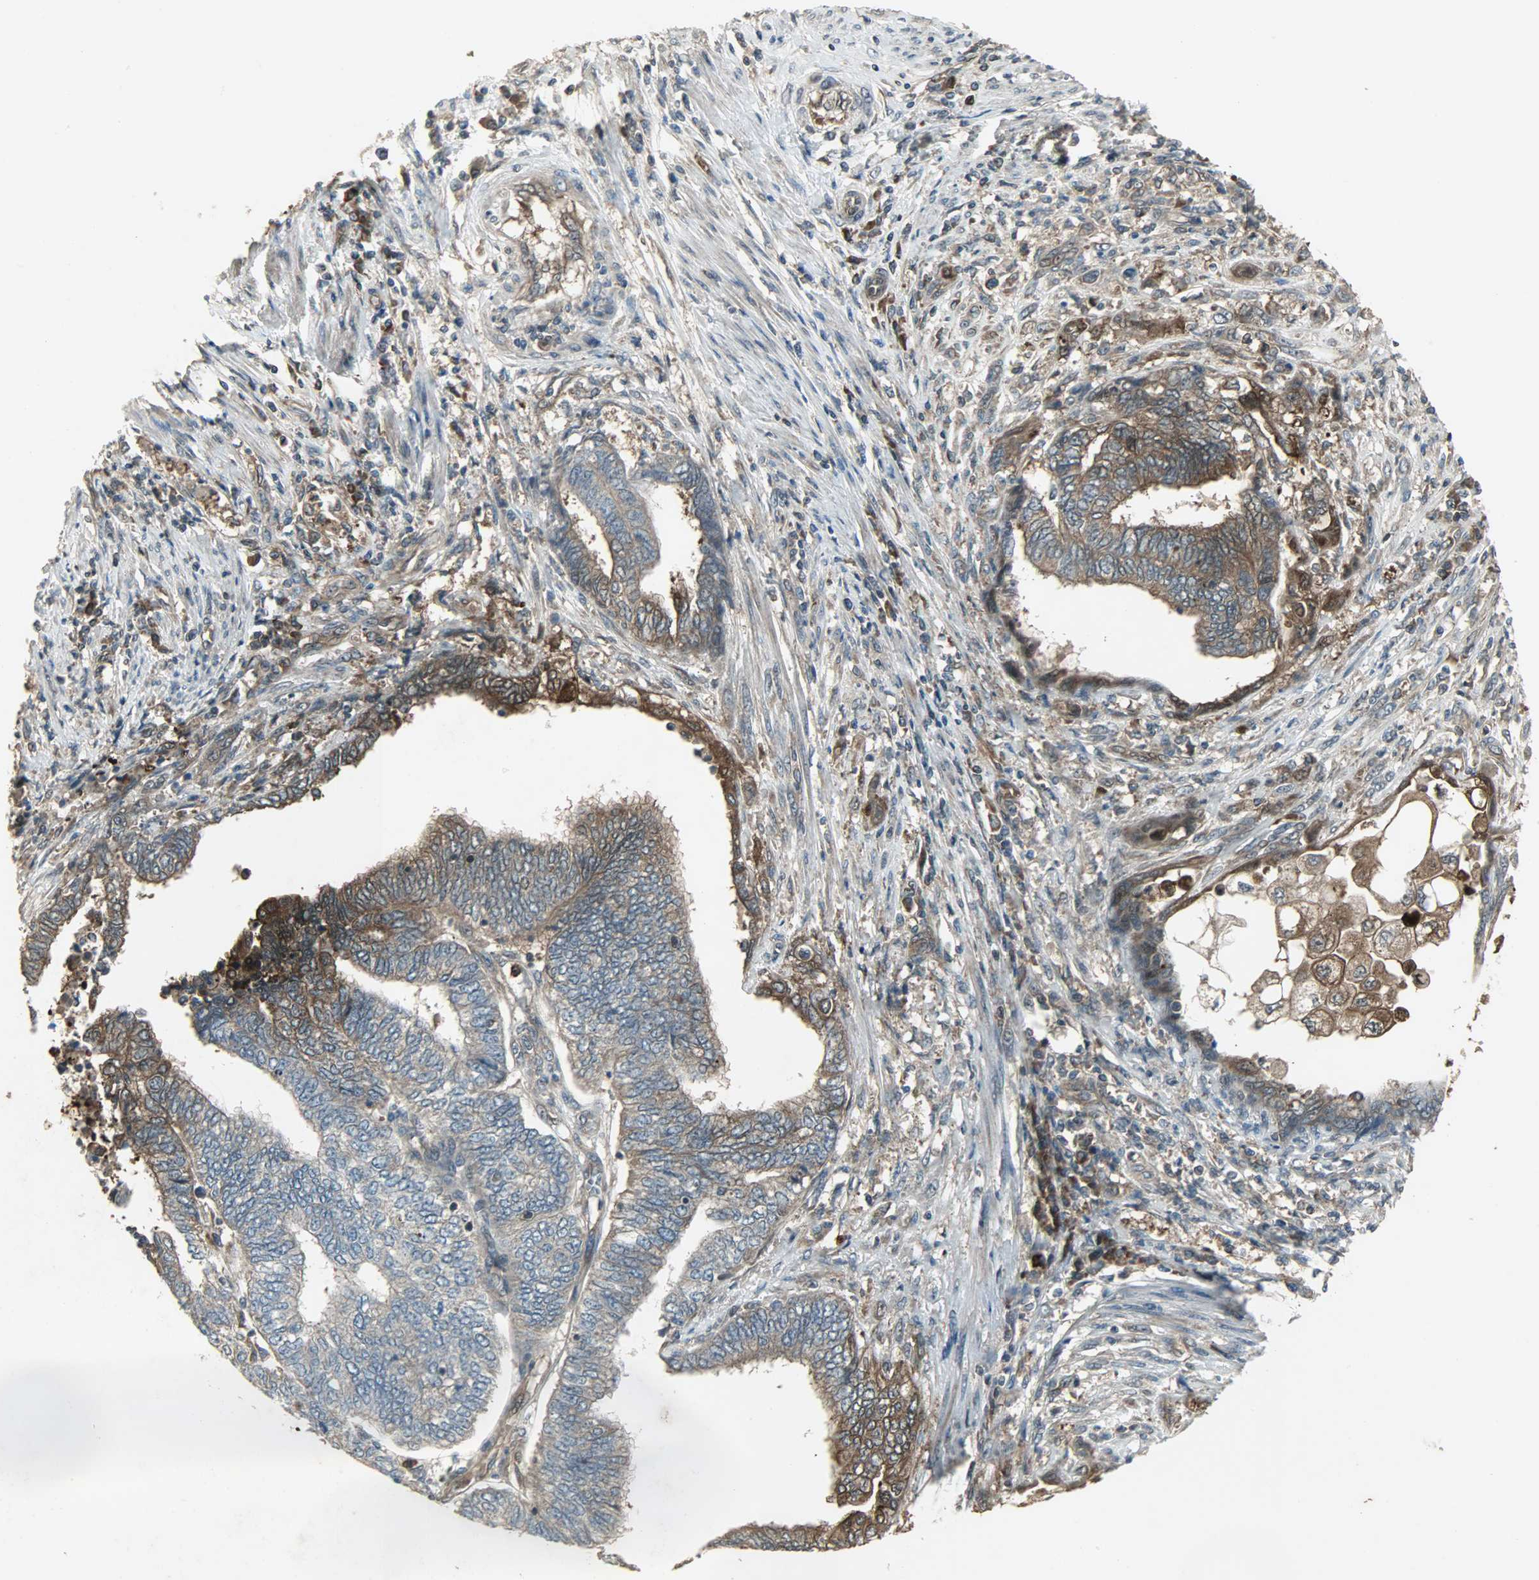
{"staining": {"intensity": "strong", "quantity": ">75%", "location": "cytoplasmic/membranous"}, "tissue": "endometrial cancer", "cell_type": "Tumor cells", "image_type": "cancer", "snomed": [{"axis": "morphology", "description": "Adenocarcinoma, NOS"}, {"axis": "topography", "description": "Uterus"}, {"axis": "topography", "description": "Endometrium"}], "caption": "Immunohistochemical staining of human endometrial adenocarcinoma exhibits high levels of strong cytoplasmic/membranous expression in approximately >75% of tumor cells. The protein of interest is shown in brown color, while the nuclei are stained blue.", "gene": "AMT", "patient": {"sex": "female", "age": 70}}